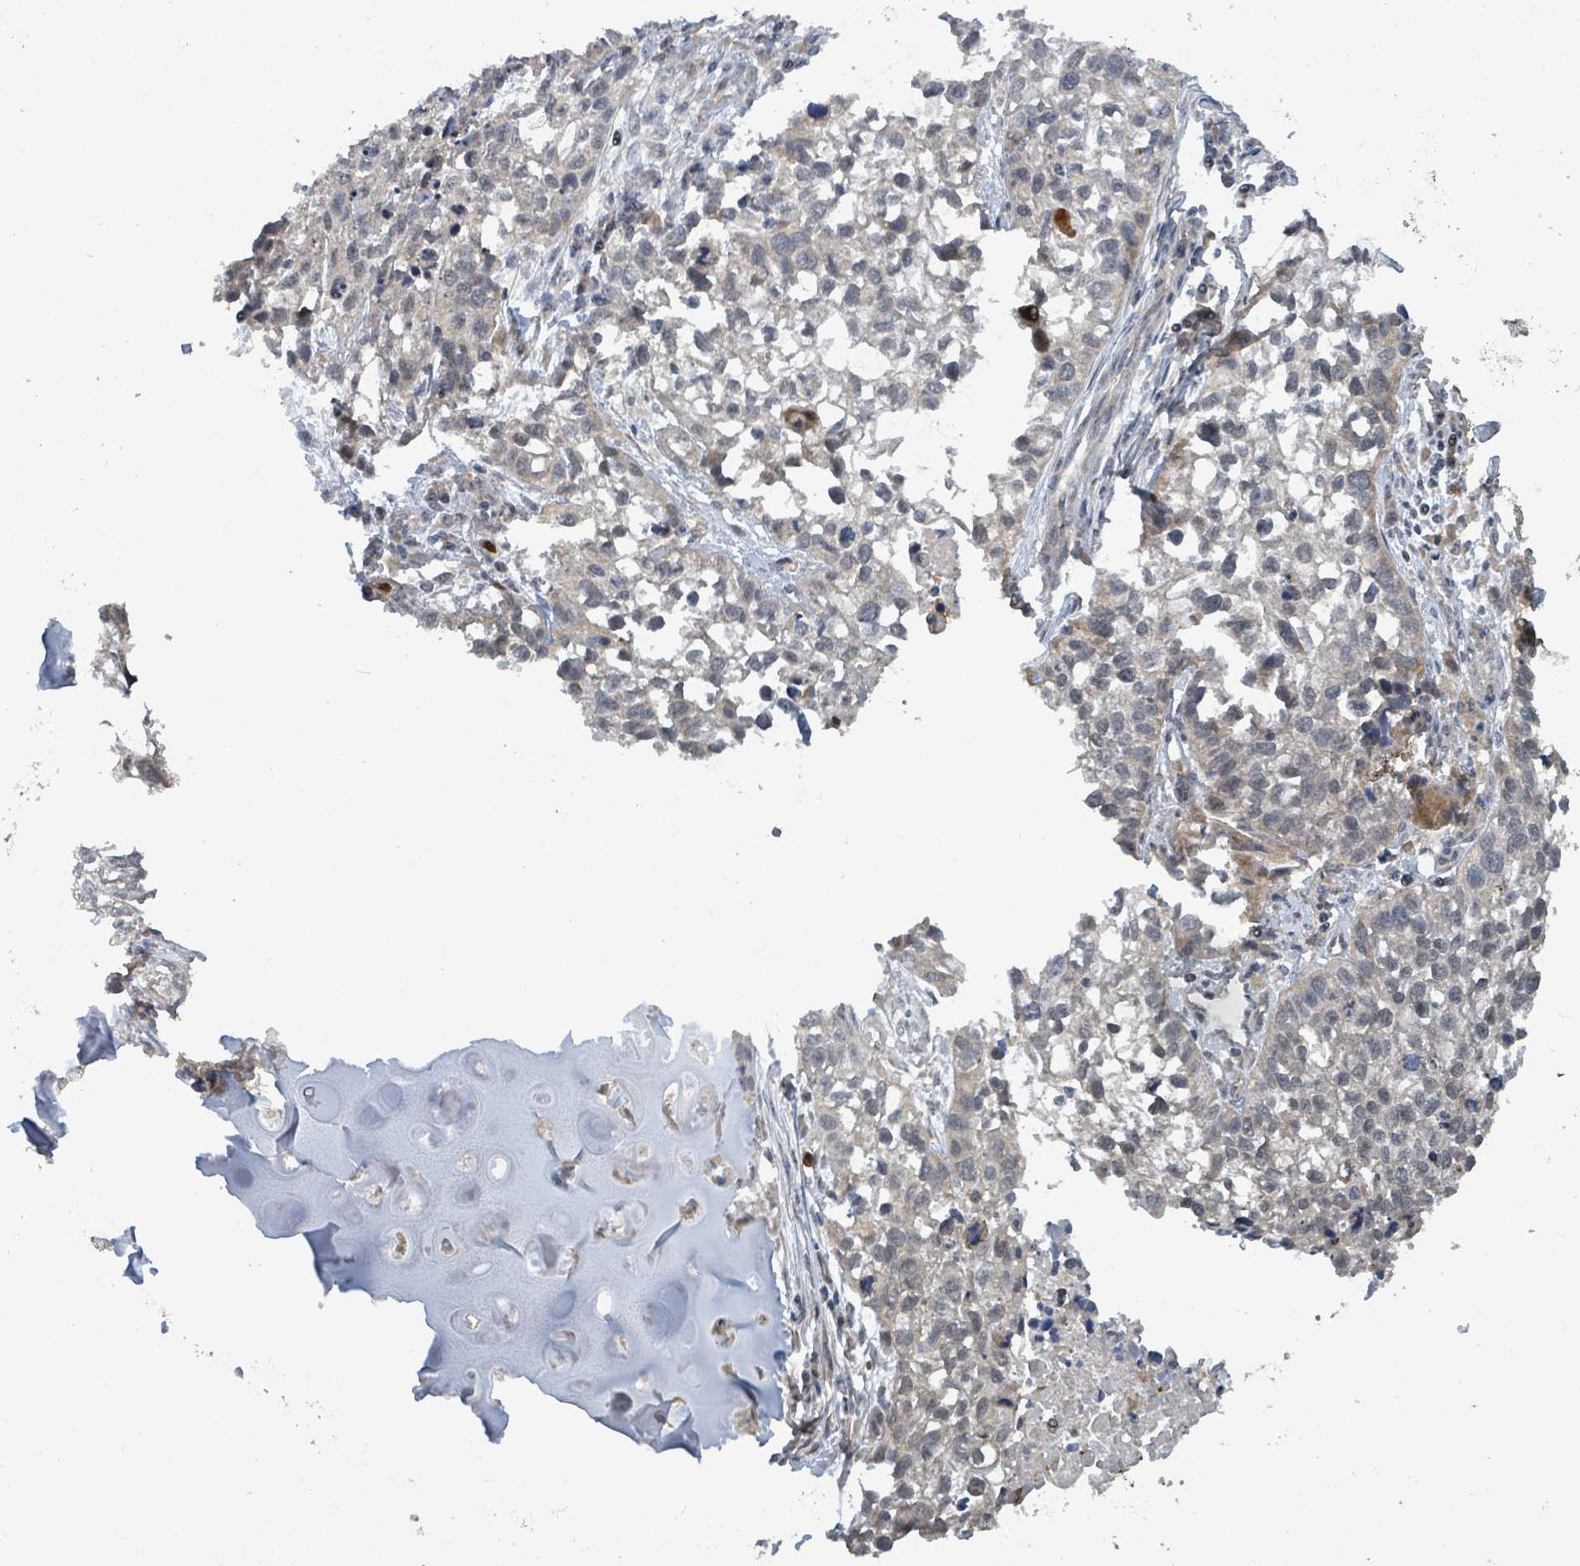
{"staining": {"intensity": "negative", "quantity": "none", "location": "none"}, "tissue": "lung cancer", "cell_type": "Tumor cells", "image_type": "cancer", "snomed": [{"axis": "morphology", "description": "Squamous cell carcinoma, NOS"}, {"axis": "topography", "description": "Lung"}], "caption": "An immunohistochemistry histopathology image of lung cancer is shown. There is no staining in tumor cells of lung cancer.", "gene": "COQ6", "patient": {"sex": "male", "age": 74}}